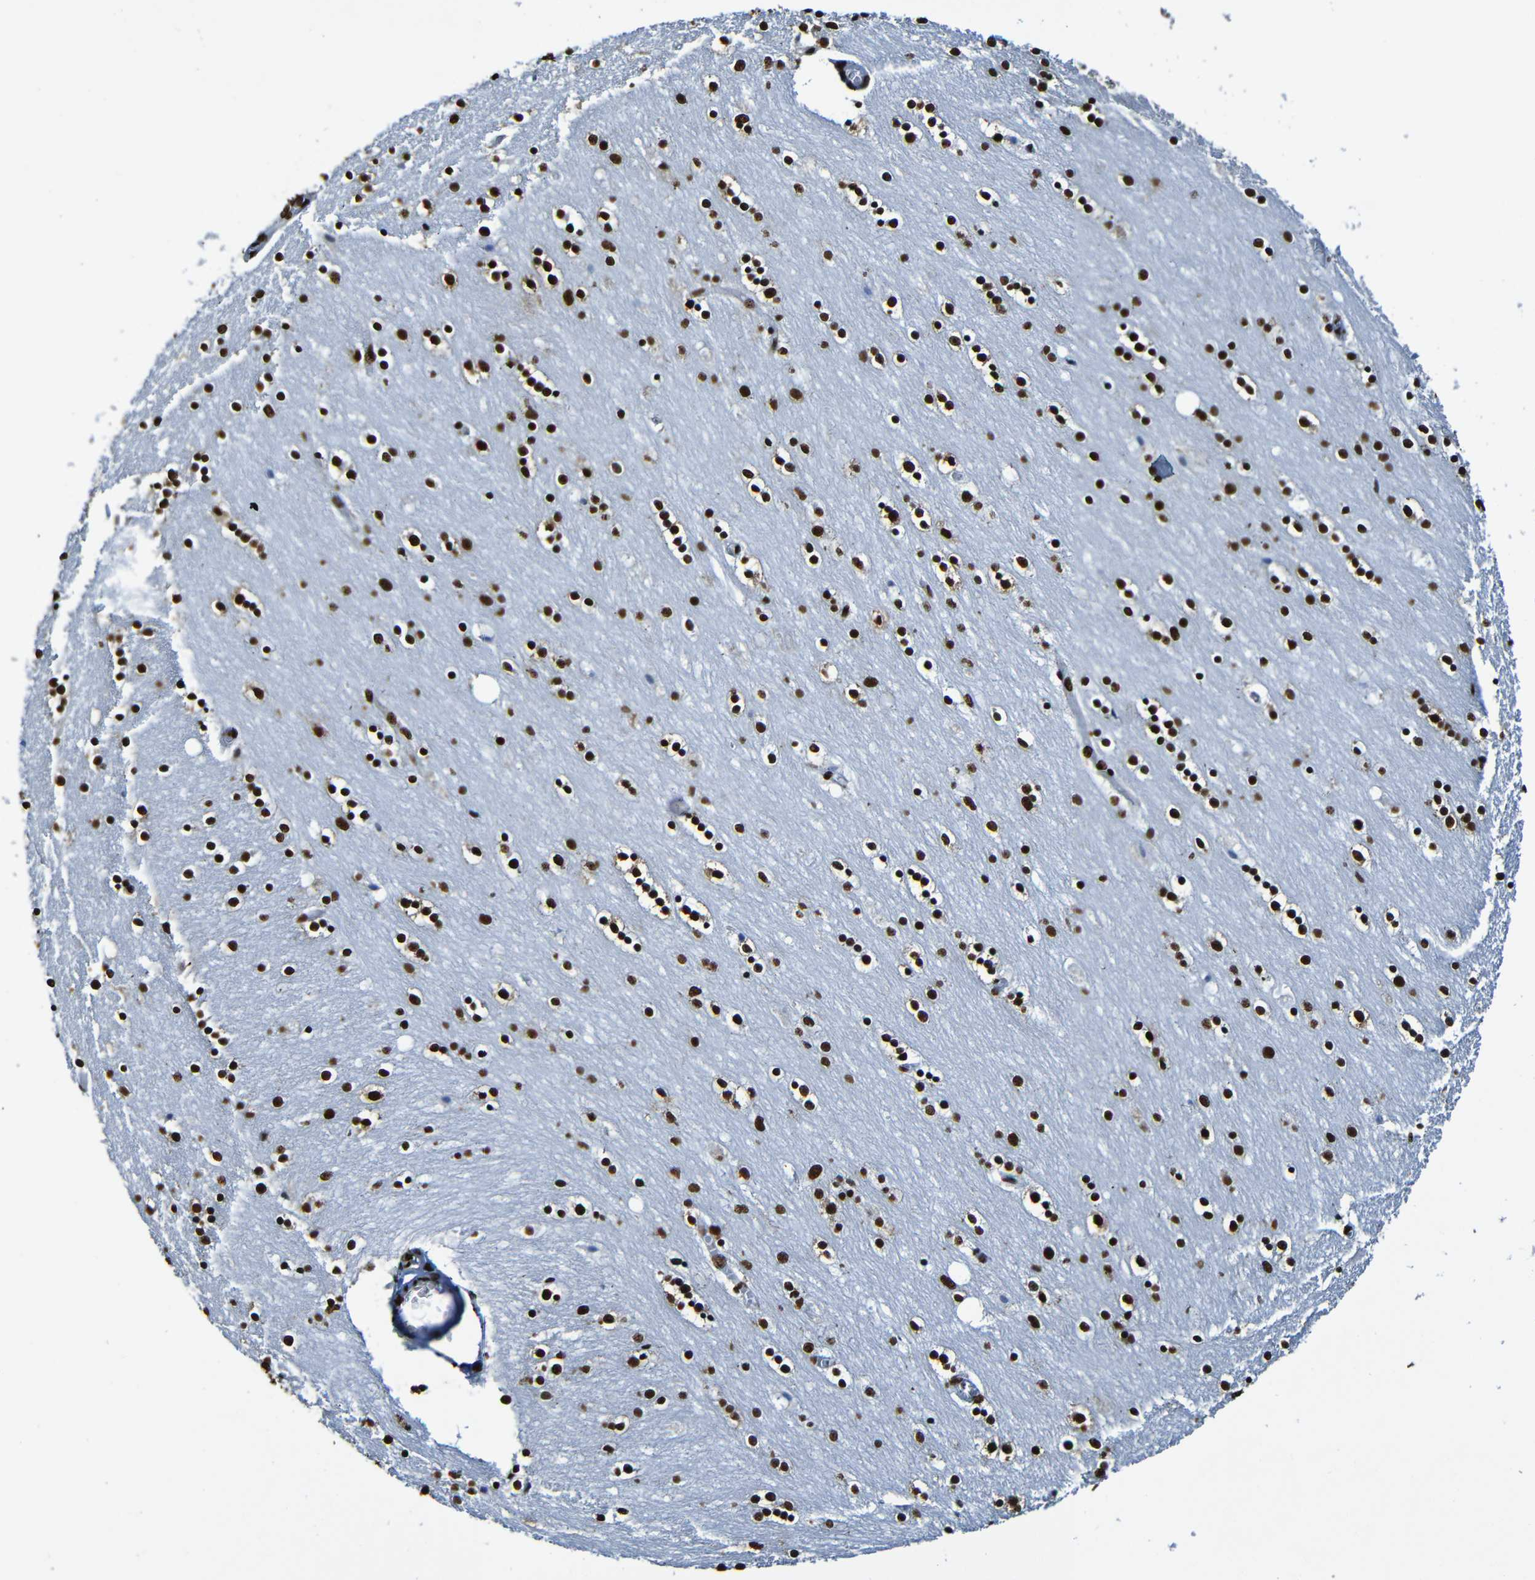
{"staining": {"intensity": "strong", "quantity": ">75%", "location": "nuclear"}, "tissue": "caudate", "cell_type": "Glial cells", "image_type": "normal", "snomed": [{"axis": "morphology", "description": "Normal tissue, NOS"}, {"axis": "topography", "description": "Lateral ventricle wall"}], "caption": "A brown stain shows strong nuclear positivity of a protein in glial cells of normal caudate.", "gene": "SRSF3", "patient": {"sex": "female", "age": 54}}